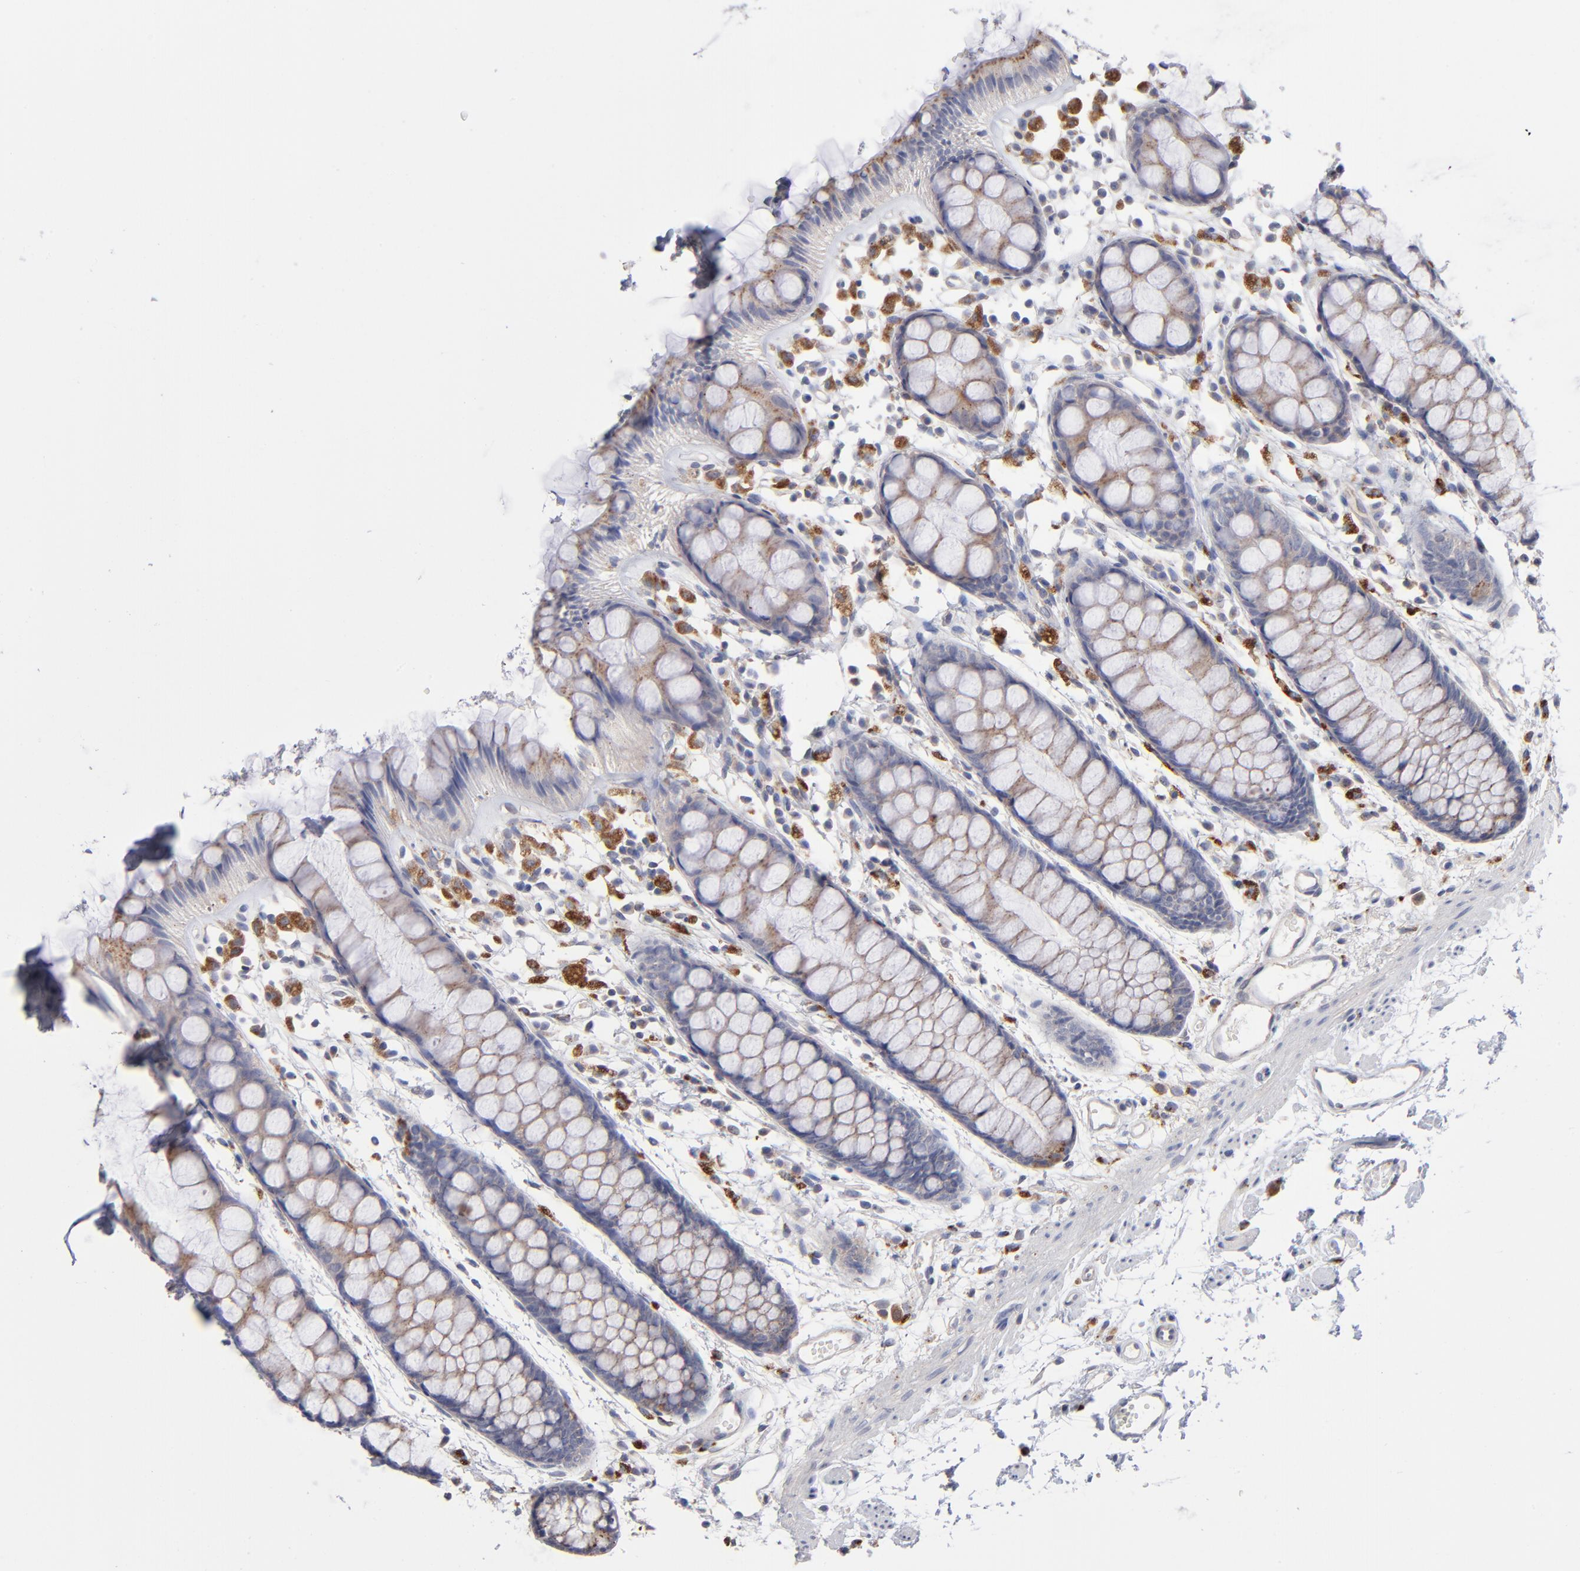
{"staining": {"intensity": "moderate", "quantity": ">75%", "location": "cytoplasmic/membranous"}, "tissue": "rectum", "cell_type": "Glandular cells", "image_type": "normal", "snomed": [{"axis": "morphology", "description": "Normal tissue, NOS"}, {"axis": "topography", "description": "Rectum"}], "caption": "A high-resolution photomicrograph shows immunohistochemistry staining of benign rectum, which reveals moderate cytoplasmic/membranous positivity in about >75% of glandular cells.", "gene": "RRAGA", "patient": {"sex": "female", "age": 66}}